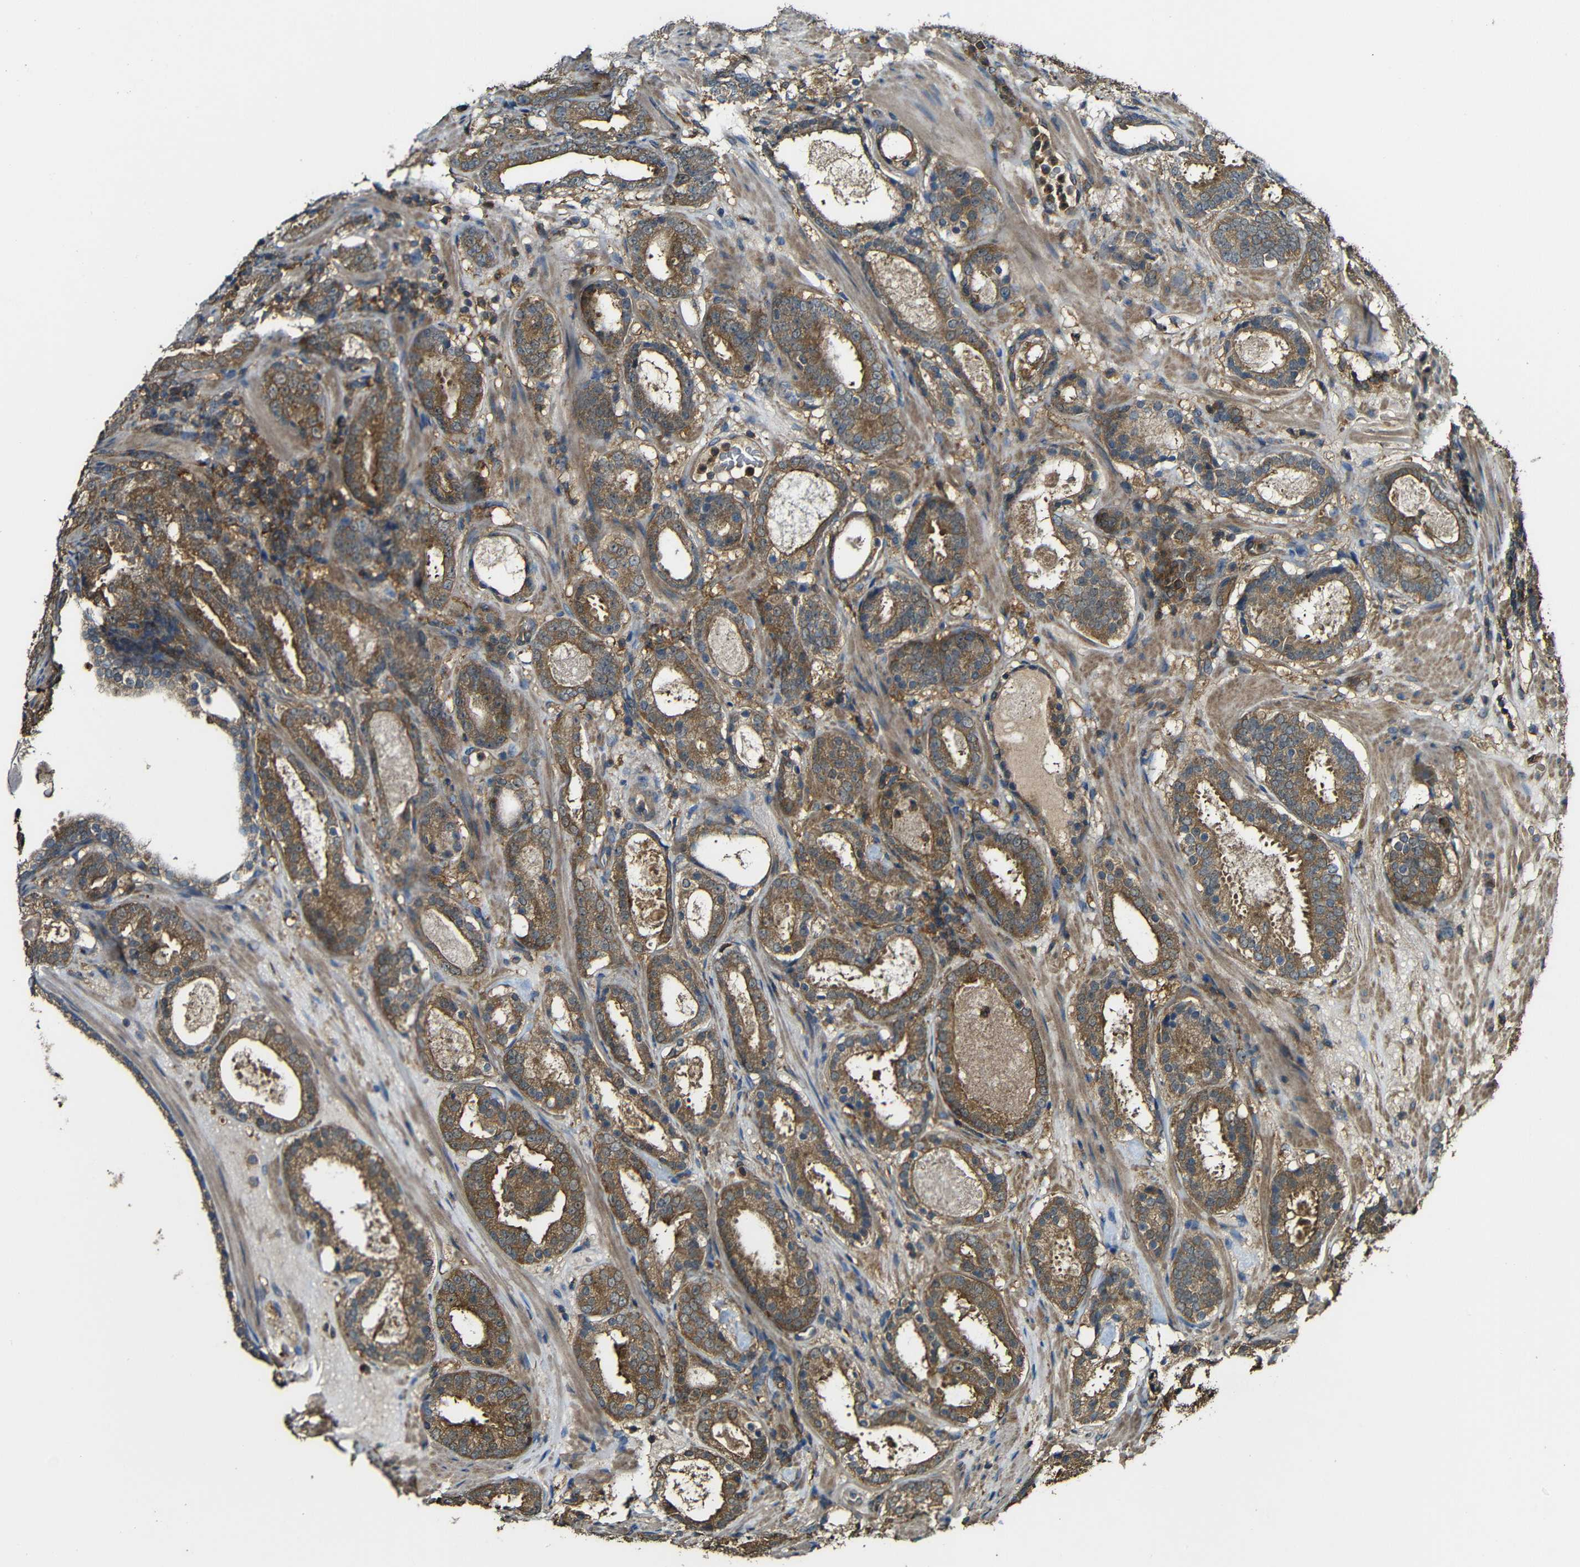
{"staining": {"intensity": "moderate", "quantity": ">75%", "location": "cytoplasmic/membranous"}, "tissue": "prostate cancer", "cell_type": "Tumor cells", "image_type": "cancer", "snomed": [{"axis": "morphology", "description": "Adenocarcinoma, Low grade"}, {"axis": "topography", "description": "Prostate"}], "caption": "Tumor cells show medium levels of moderate cytoplasmic/membranous staining in about >75% of cells in human prostate low-grade adenocarcinoma.", "gene": "CASP8", "patient": {"sex": "male", "age": 69}}